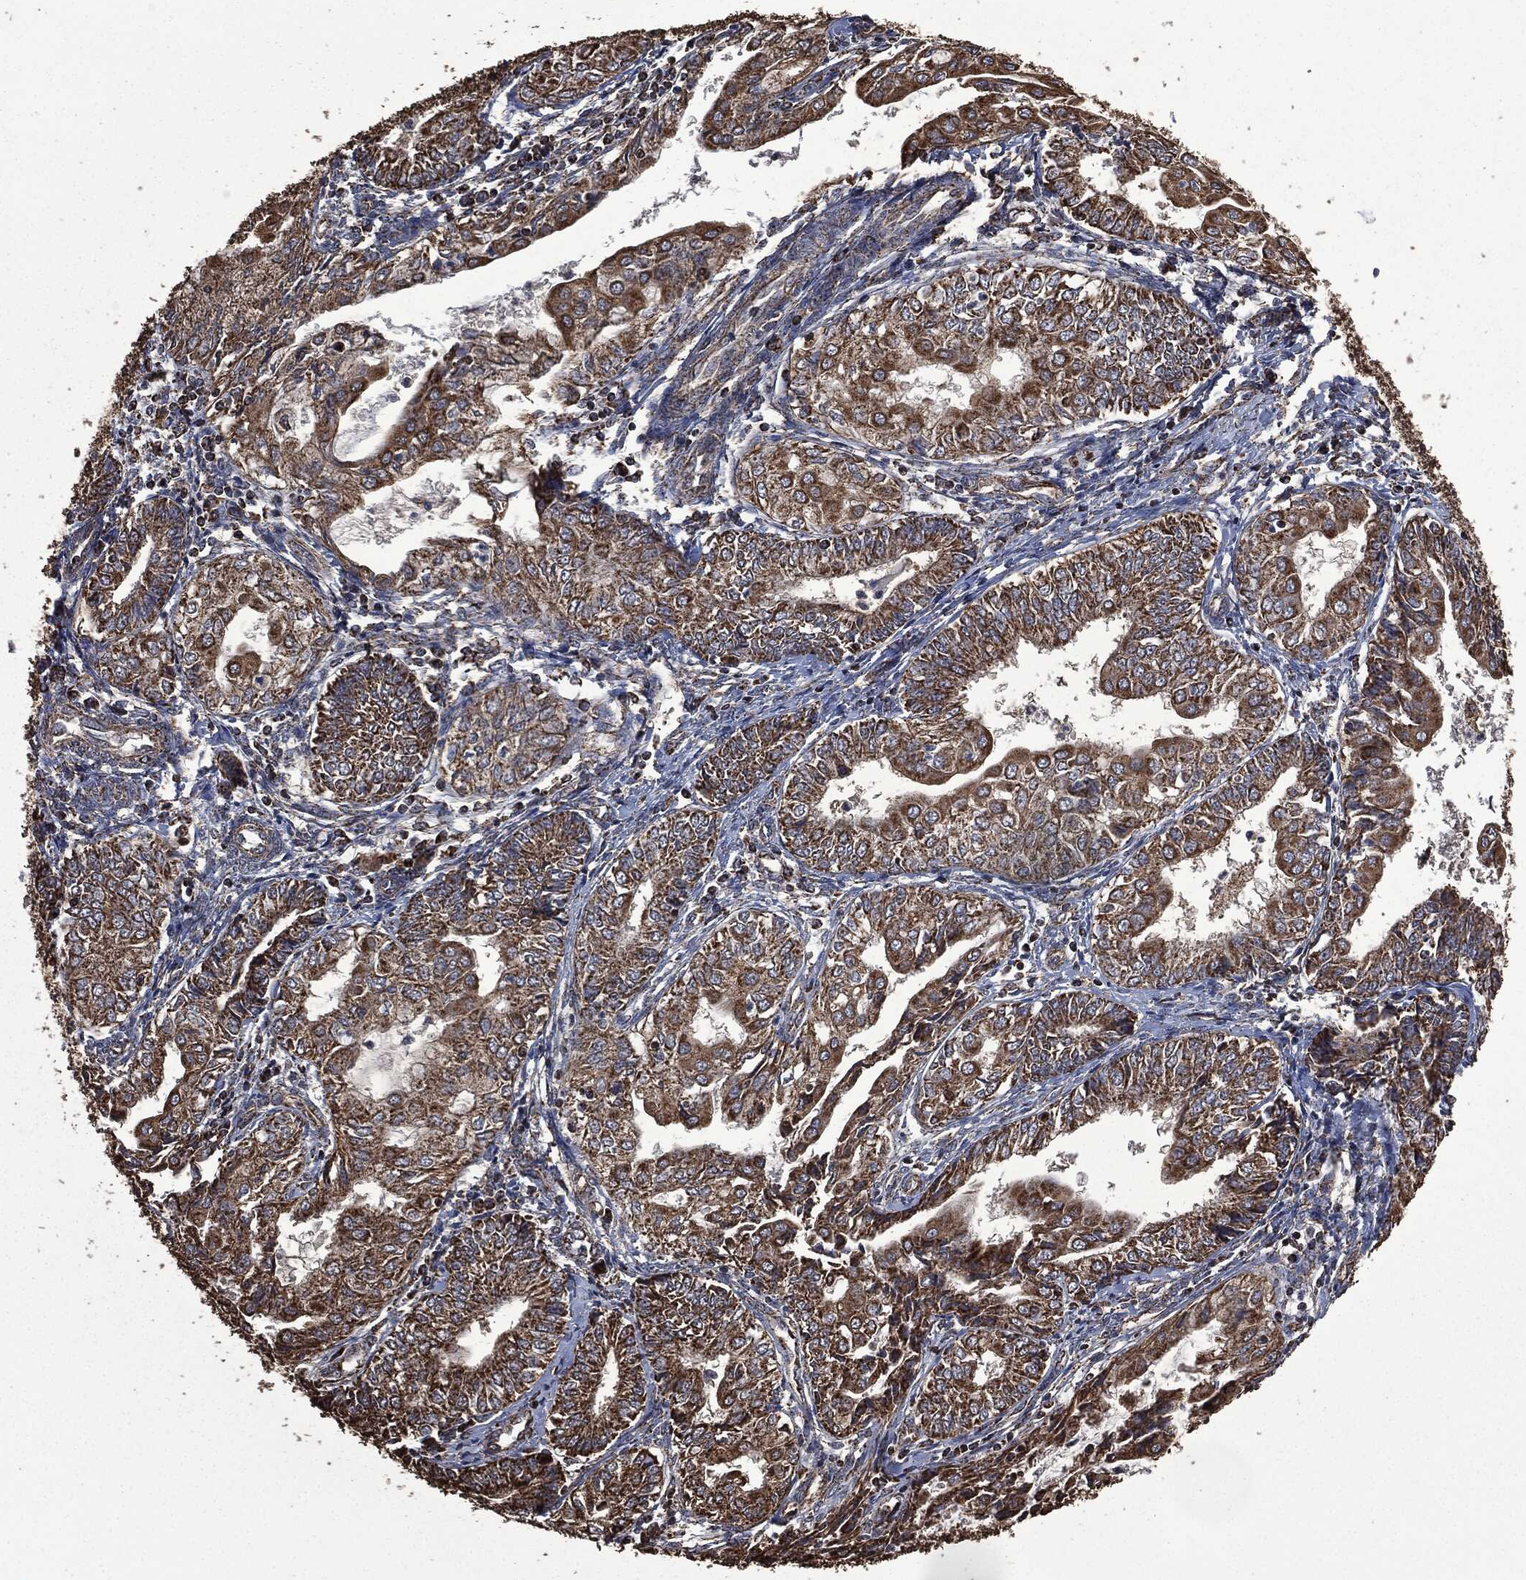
{"staining": {"intensity": "strong", "quantity": "25%-75%", "location": "cytoplasmic/membranous"}, "tissue": "endometrial cancer", "cell_type": "Tumor cells", "image_type": "cancer", "snomed": [{"axis": "morphology", "description": "Adenocarcinoma, NOS"}, {"axis": "topography", "description": "Endometrium"}], "caption": "Endometrial cancer (adenocarcinoma) tissue reveals strong cytoplasmic/membranous staining in about 25%-75% of tumor cells, visualized by immunohistochemistry. The protein of interest is stained brown, and the nuclei are stained in blue (DAB IHC with brightfield microscopy, high magnification).", "gene": "LIG3", "patient": {"sex": "female", "age": 68}}